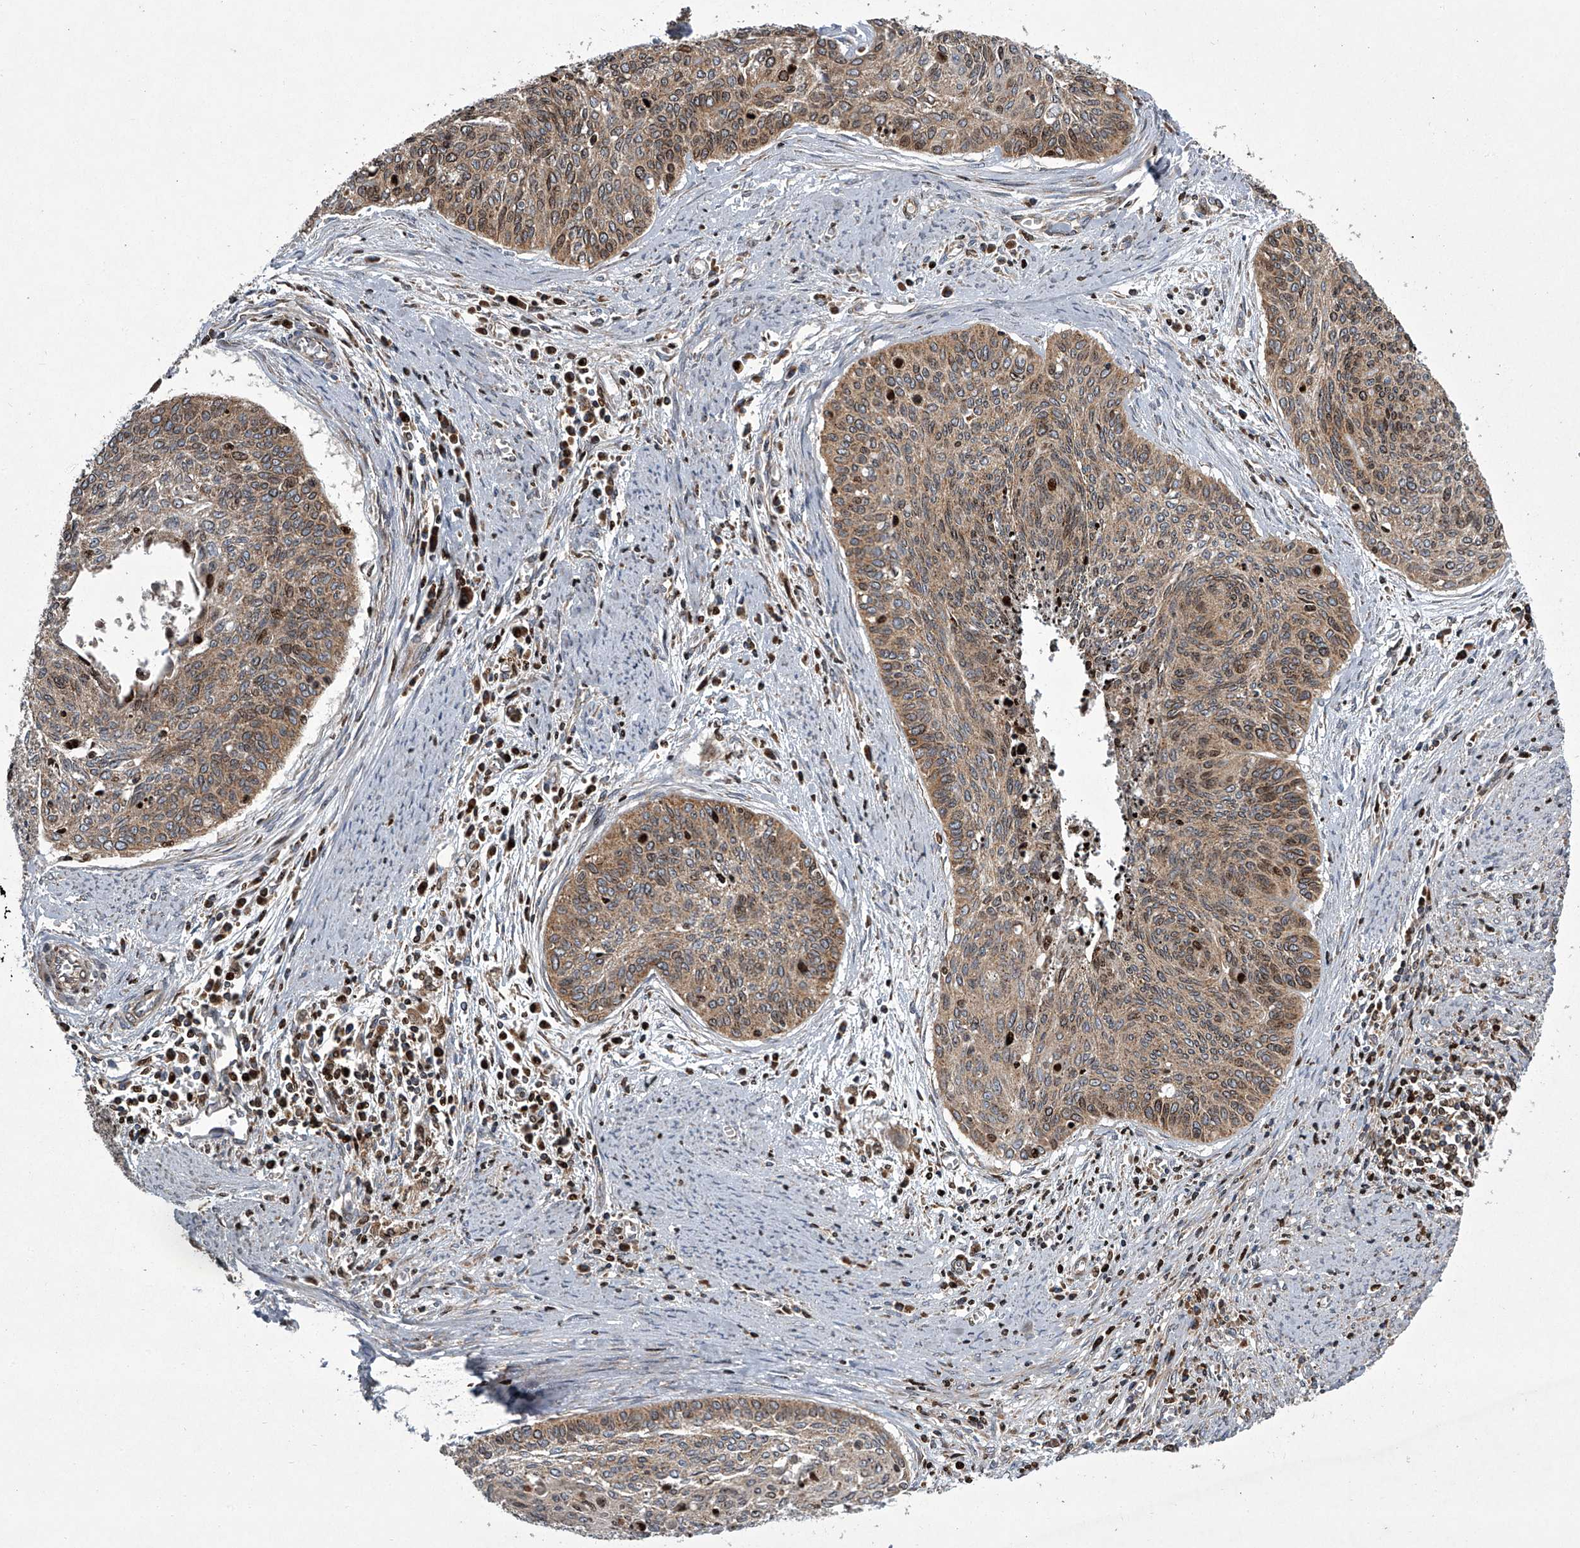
{"staining": {"intensity": "moderate", "quantity": ">75%", "location": "cytoplasmic/membranous,nuclear"}, "tissue": "cervical cancer", "cell_type": "Tumor cells", "image_type": "cancer", "snomed": [{"axis": "morphology", "description": "Squamous cell carcinoma, NOS"}, {"axis": "topography", "description": "Cervix"}], "caption": "Brown immunohistochemical staining in cervical squamous cell carcinoma shows moderate cytoplasmic/membranous and nuclear positivity in about >75% of tumor cells. The protein is stained brown, and the nuclei are stained in blue (DAB (3,3'-diaminobenzidine) IHC with brightfield microscopy, high magnification).", "gene": "STRADA", "patient": {"sex": "female", "age": 55}}